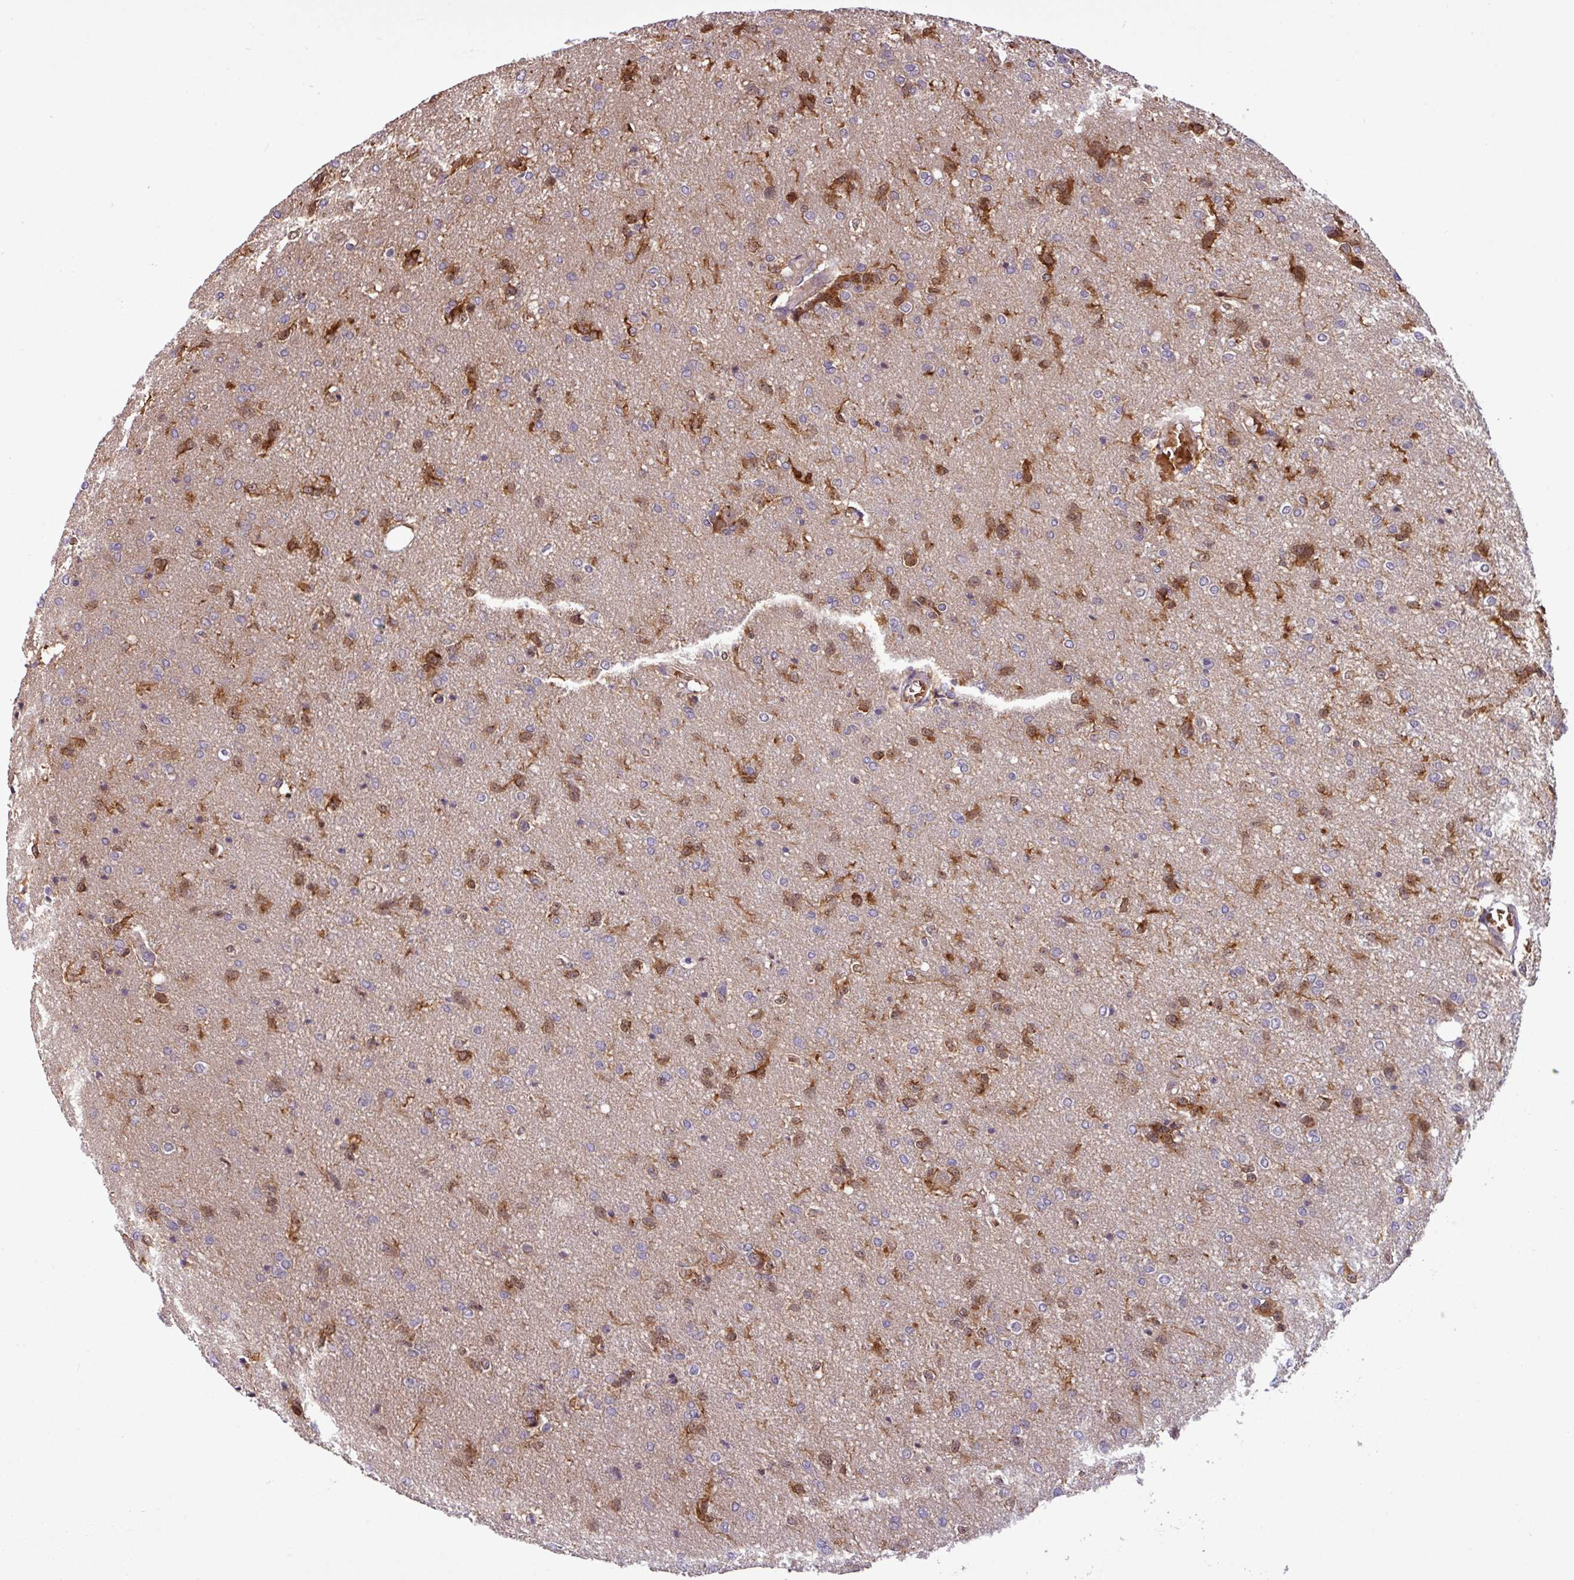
{"staining": {"intensity": "moderate", "quantity": "<25%", "location": "cytoplasmic/membranous"}, "tissue": "glioma", "cell_type": "Tumor cells", "image_type": "cancer", "snomed": [{"axis": "morphology", "description": "Glioma, malignant, Low grade"}, {"axis": "topography", "description": "Brain"}], "caption": "Tumor cells display moderate cytoplasmic/membranous staining in about <25% of cells in glioma.", "gene": "C7orf50", "patient": {"sex": "male", "age": 26}}